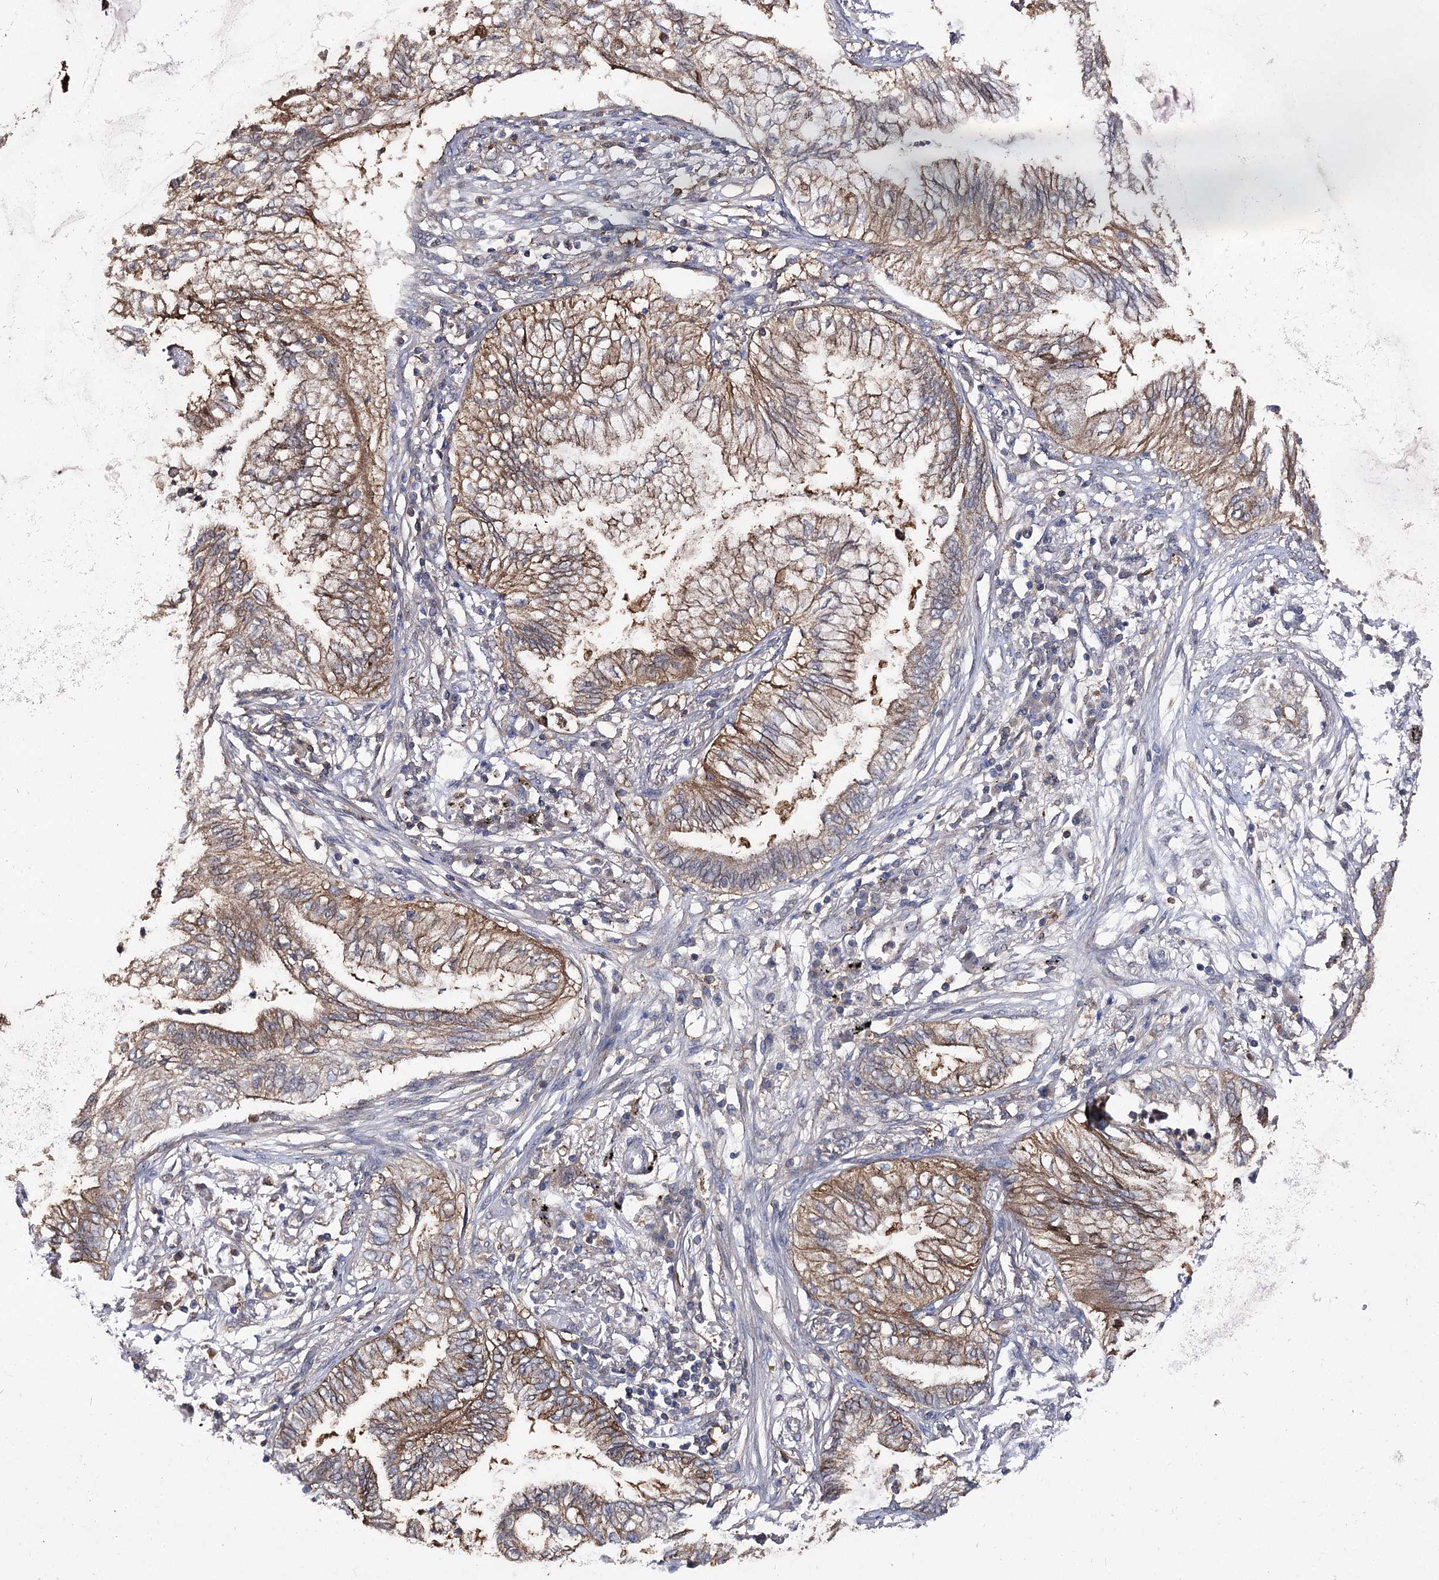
{"staining": {"intensity": "moderate", "quantity": ">75%", "location": "cytoplasmic/membranous"}, "tissue": "lung cancer", "cell_type": "Tumor cells", "image_type": "cancer", "snomed": [{"axis": "morphology", "description": "Adenocarcinoma, NOS"}, {"axis": "topography", "description": "Lung"}], "caption": "Immunohistochemistry (DAB) staining of adenocarcinoma (lung) exhibits moderate cytoplasmic/membranous protein staining in approximately >75% of tumor cells. (IHC, brightfield microscopy, high magnification).", "gene": "UGP2", "patient": {"sex": "female", "age": 70}}